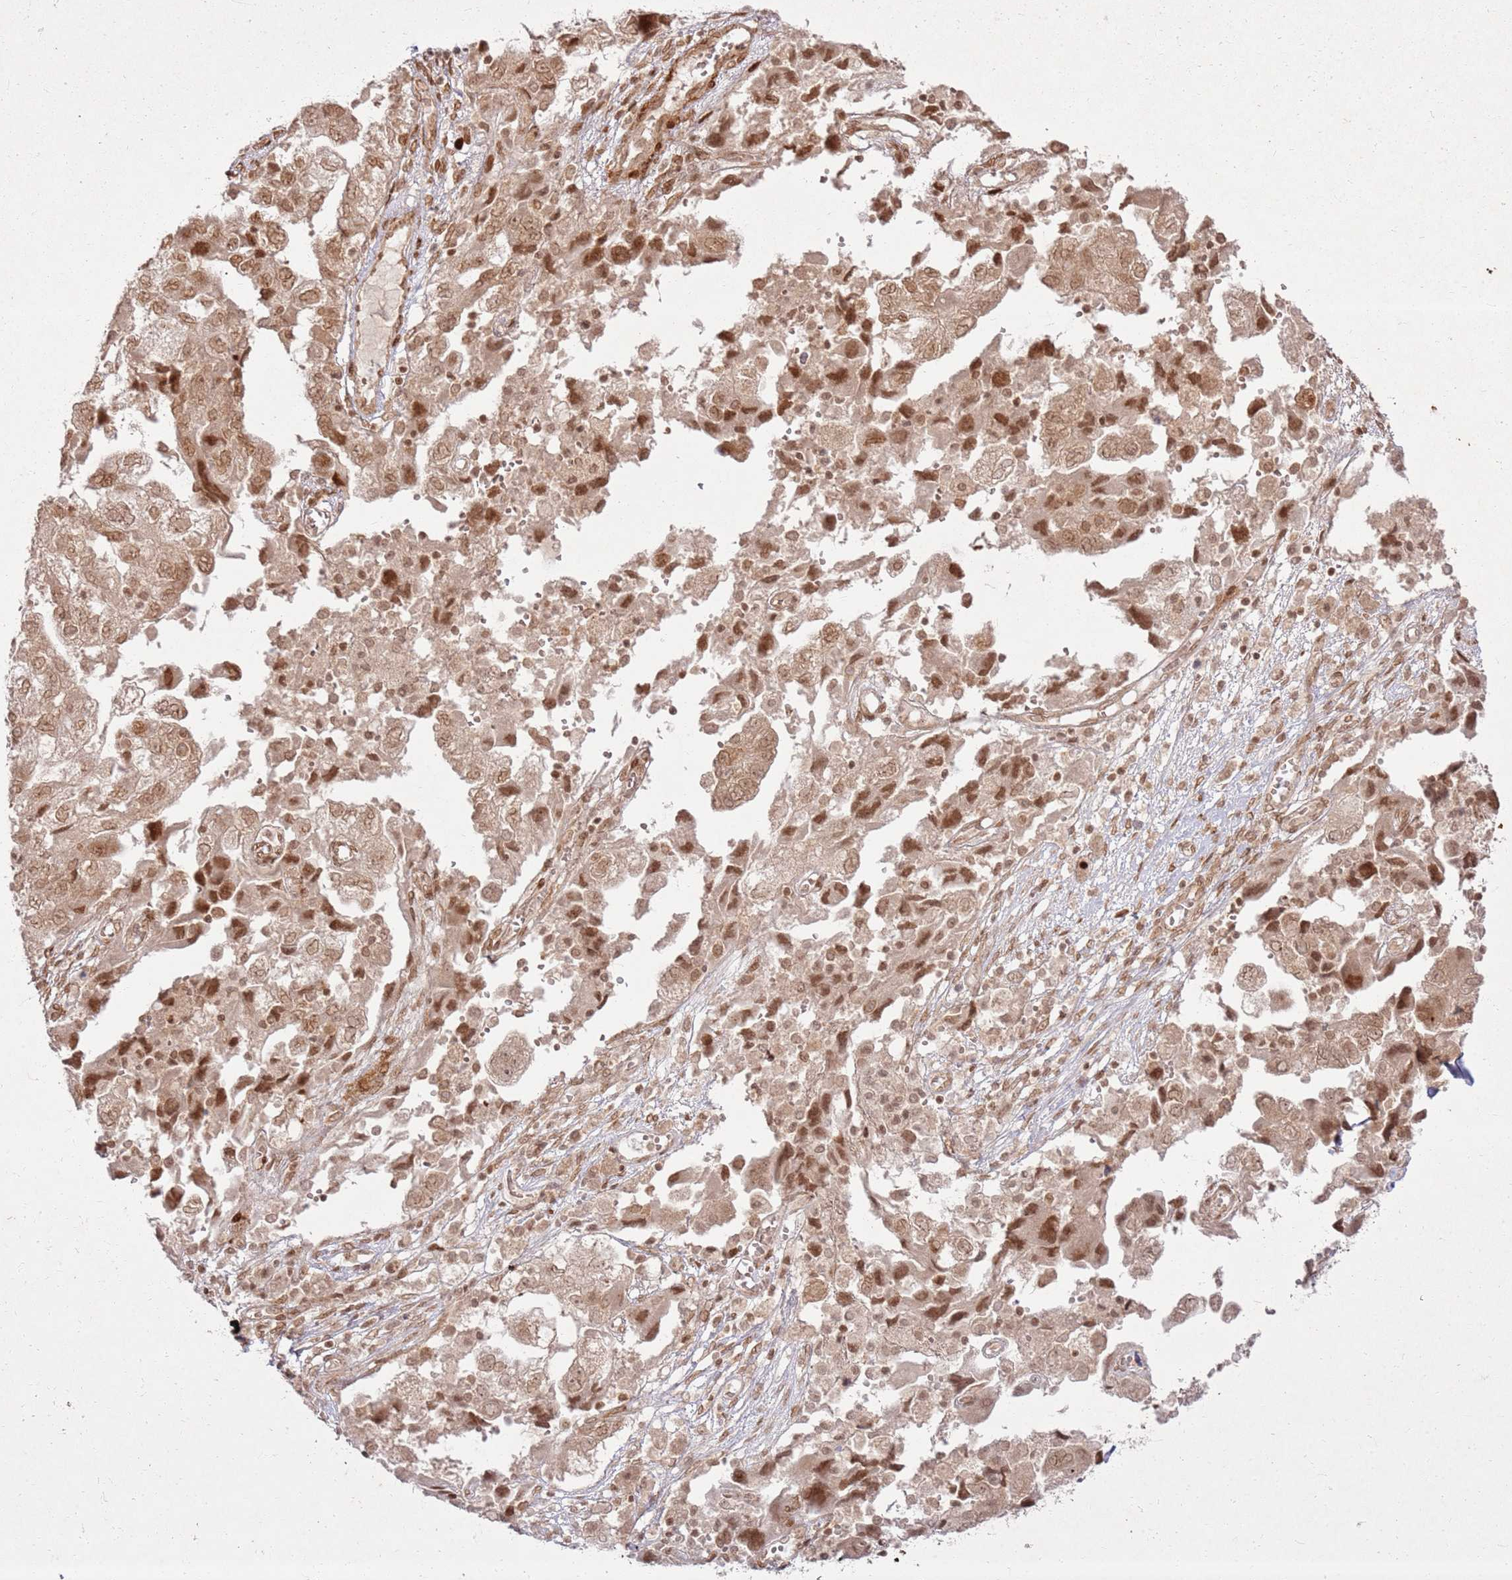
{"staining": {"intensity": "moderate", "quantity": ">75%", "location": "cytoplasmic/membranous,nuclear"}, "tissue": "ovarian cancer", "cell_type": "Tumor cells", "image_type": "cancer", "snomed": [{"axis": "morphology", "description": "Carcinoma, NOS"}, {"axis": "morphology", "description": "Cystadenocarcinoma, serous, NOS"}, {"axis": "topography", "description": "Ovary"}], "caption": "Ovarian cancer (serous cystadenocarcinoma) tissue demonstrates moderate cytoplasmic/membranous and nuclear expression in about >75% of tumor cells", "gene": "KLHL36", "patient": {"sex": "female", "age": 69}}